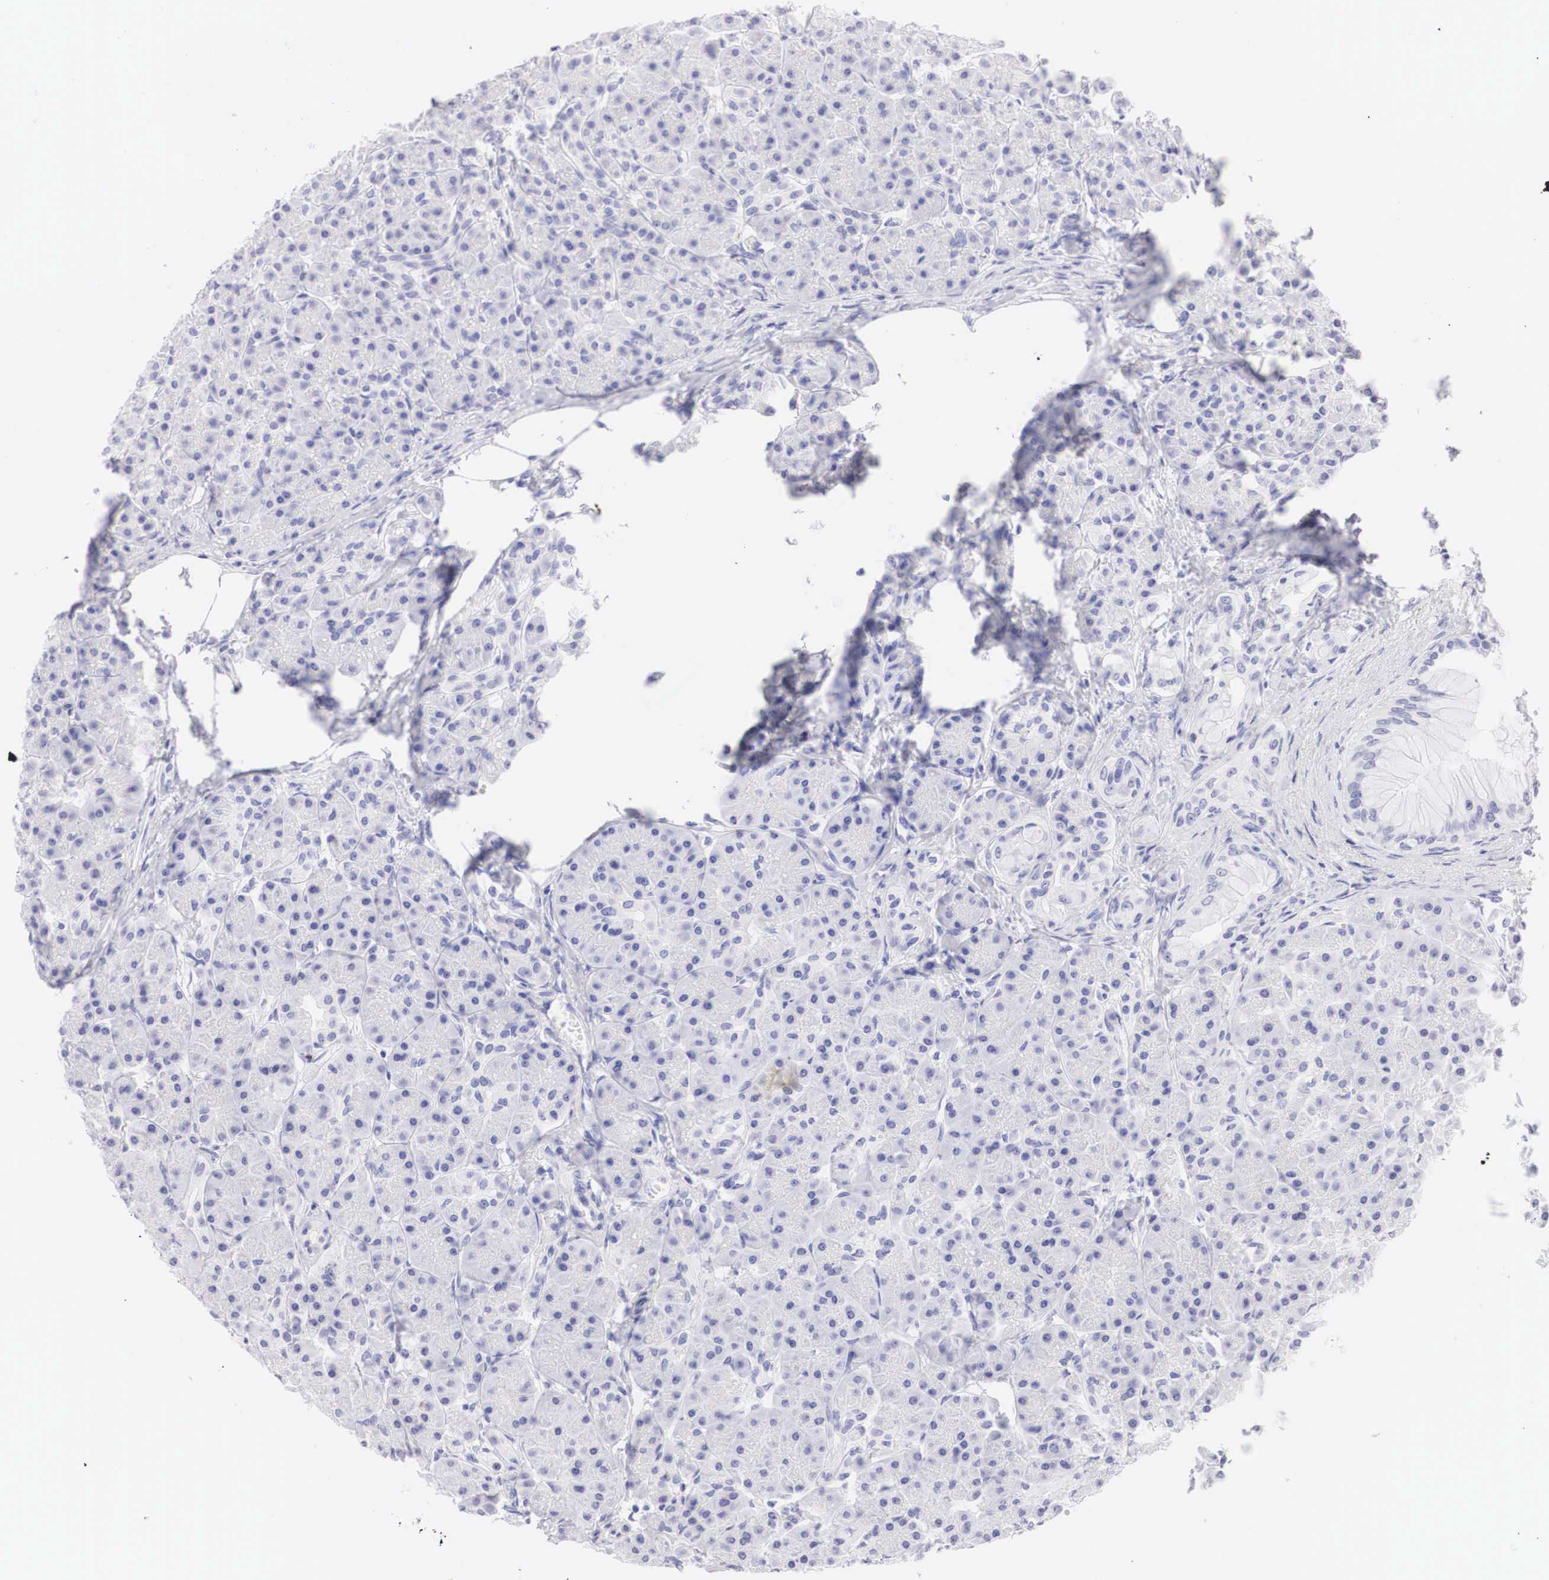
{"staining": {"intensity": "negative", "quantity": "none", "location": "none"}, "tissue": "pancreas", "cell_type": "Exocrine glandular cells", "image_type": "normal", "snomed": [{"axis": "morphology", "description": "Normal tissue, NOS"}, {"axis": "topography", "description": "Pancreas"}], "caption": "A micrograph of pancreas stained for a protein shows no brown staining in exocrine glandular cells. (DAB immunohistochemistry (IHC) visualized using brightfield microscopy, high magnification).", "gene": "TYR", "patient": {"sex": "male", "age": 73}}